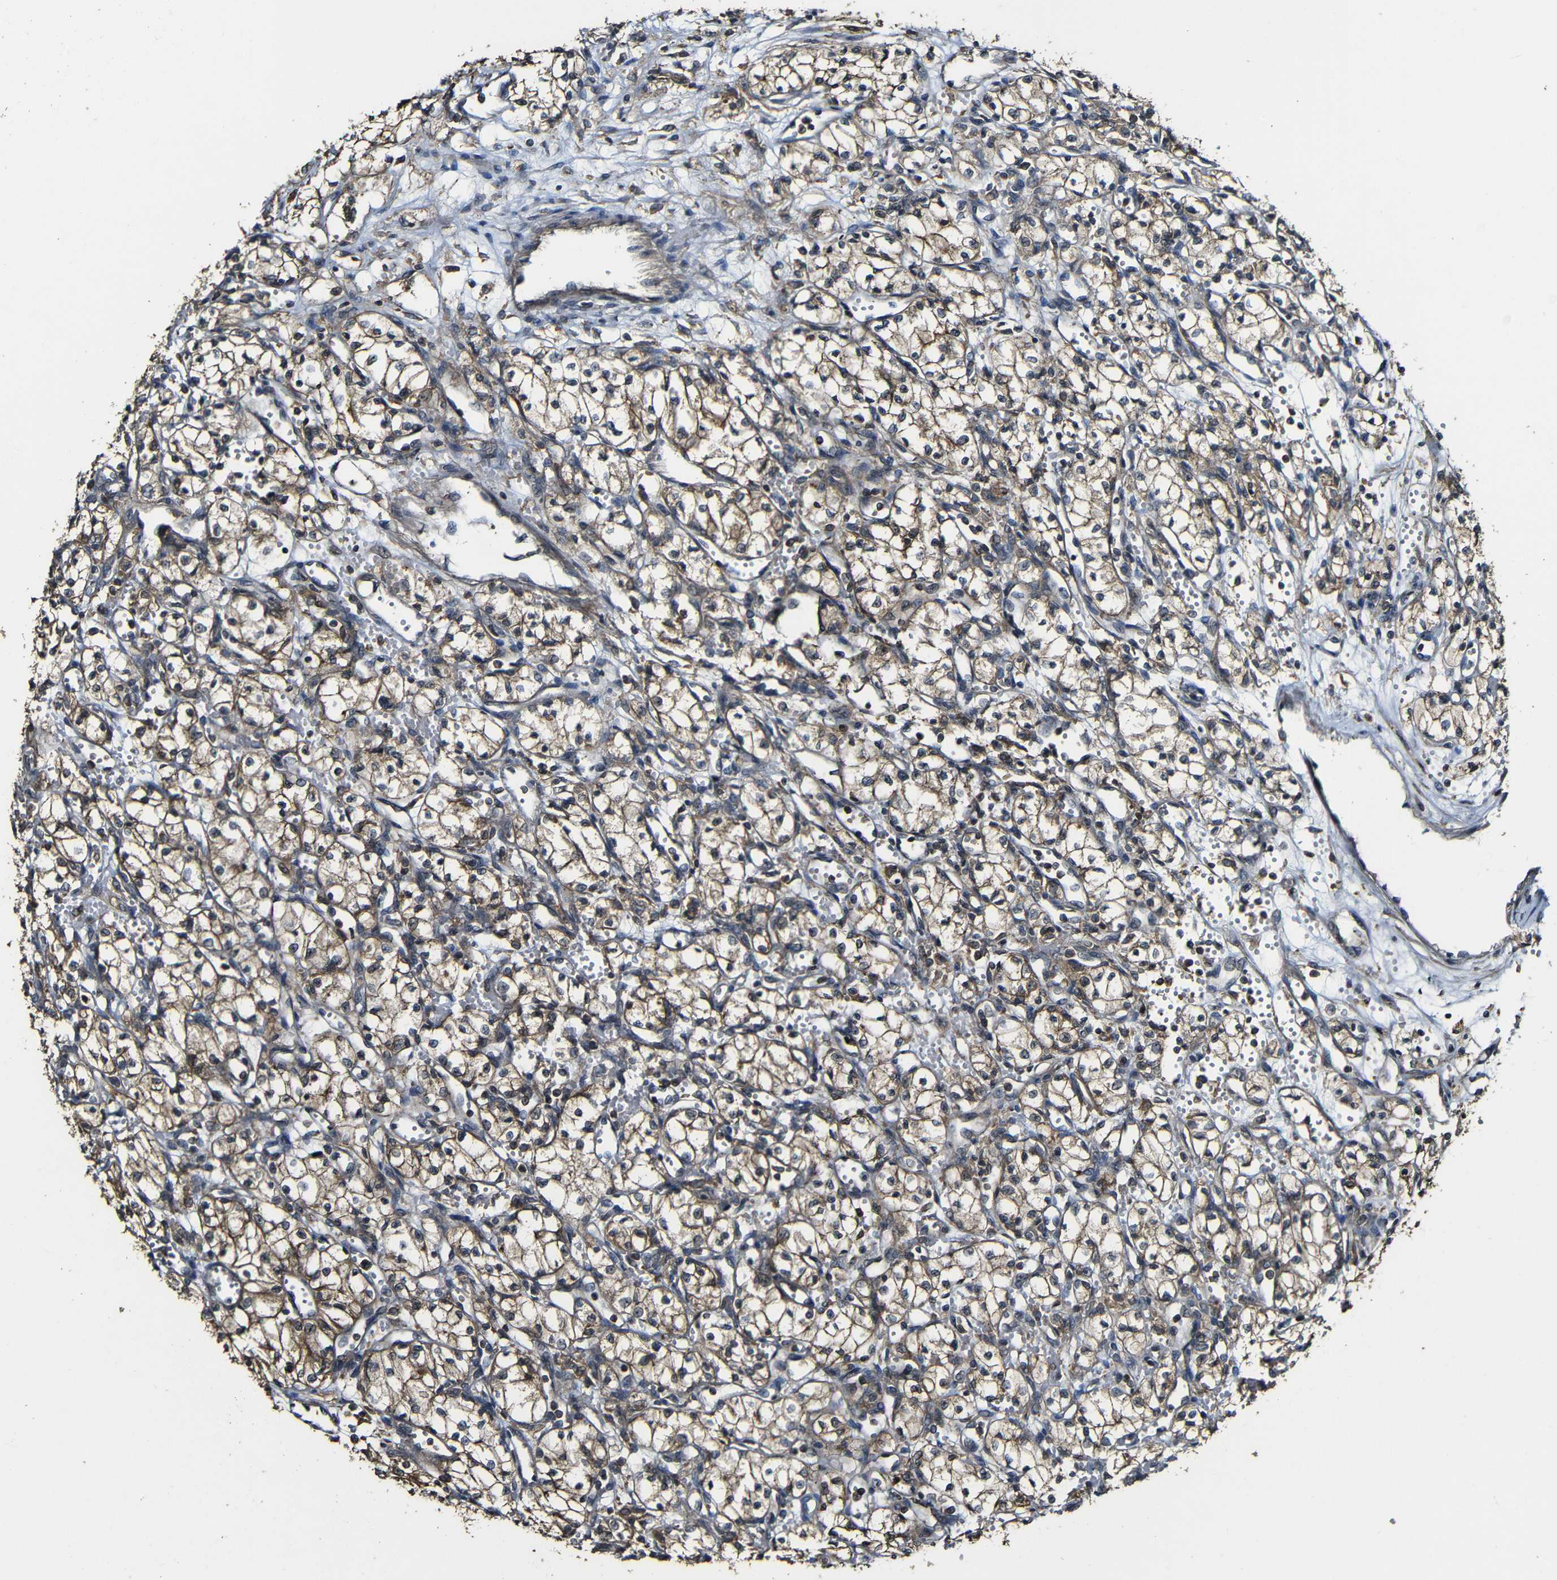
{"staining": {"intensity": "moderate", "quantity": ">75%", "location": "cytoplasmic/membranous"}, "tissue": "renal cancer", "cell_type": "Tumor cells", "image_type": "cancer", "snomed": [{"axis": "morphology", "description": "Normal tissue, NOS"}, {"axis": "morphology", "description": "Adenocarcinoma, NOS"}, {"axis": "topography", "description": "Kidney"}], "caption": "Immunohistochemical staining of renal adenocarcinoma demonstrates medium levels of moderate cytoplasmic/membranous protein staining in about >75% of tumor cells. The protein is shown in brown color, while the nuclei are stained blue.", "gene": "CASP8", "patient": {"sex": "male", "age": 59}}